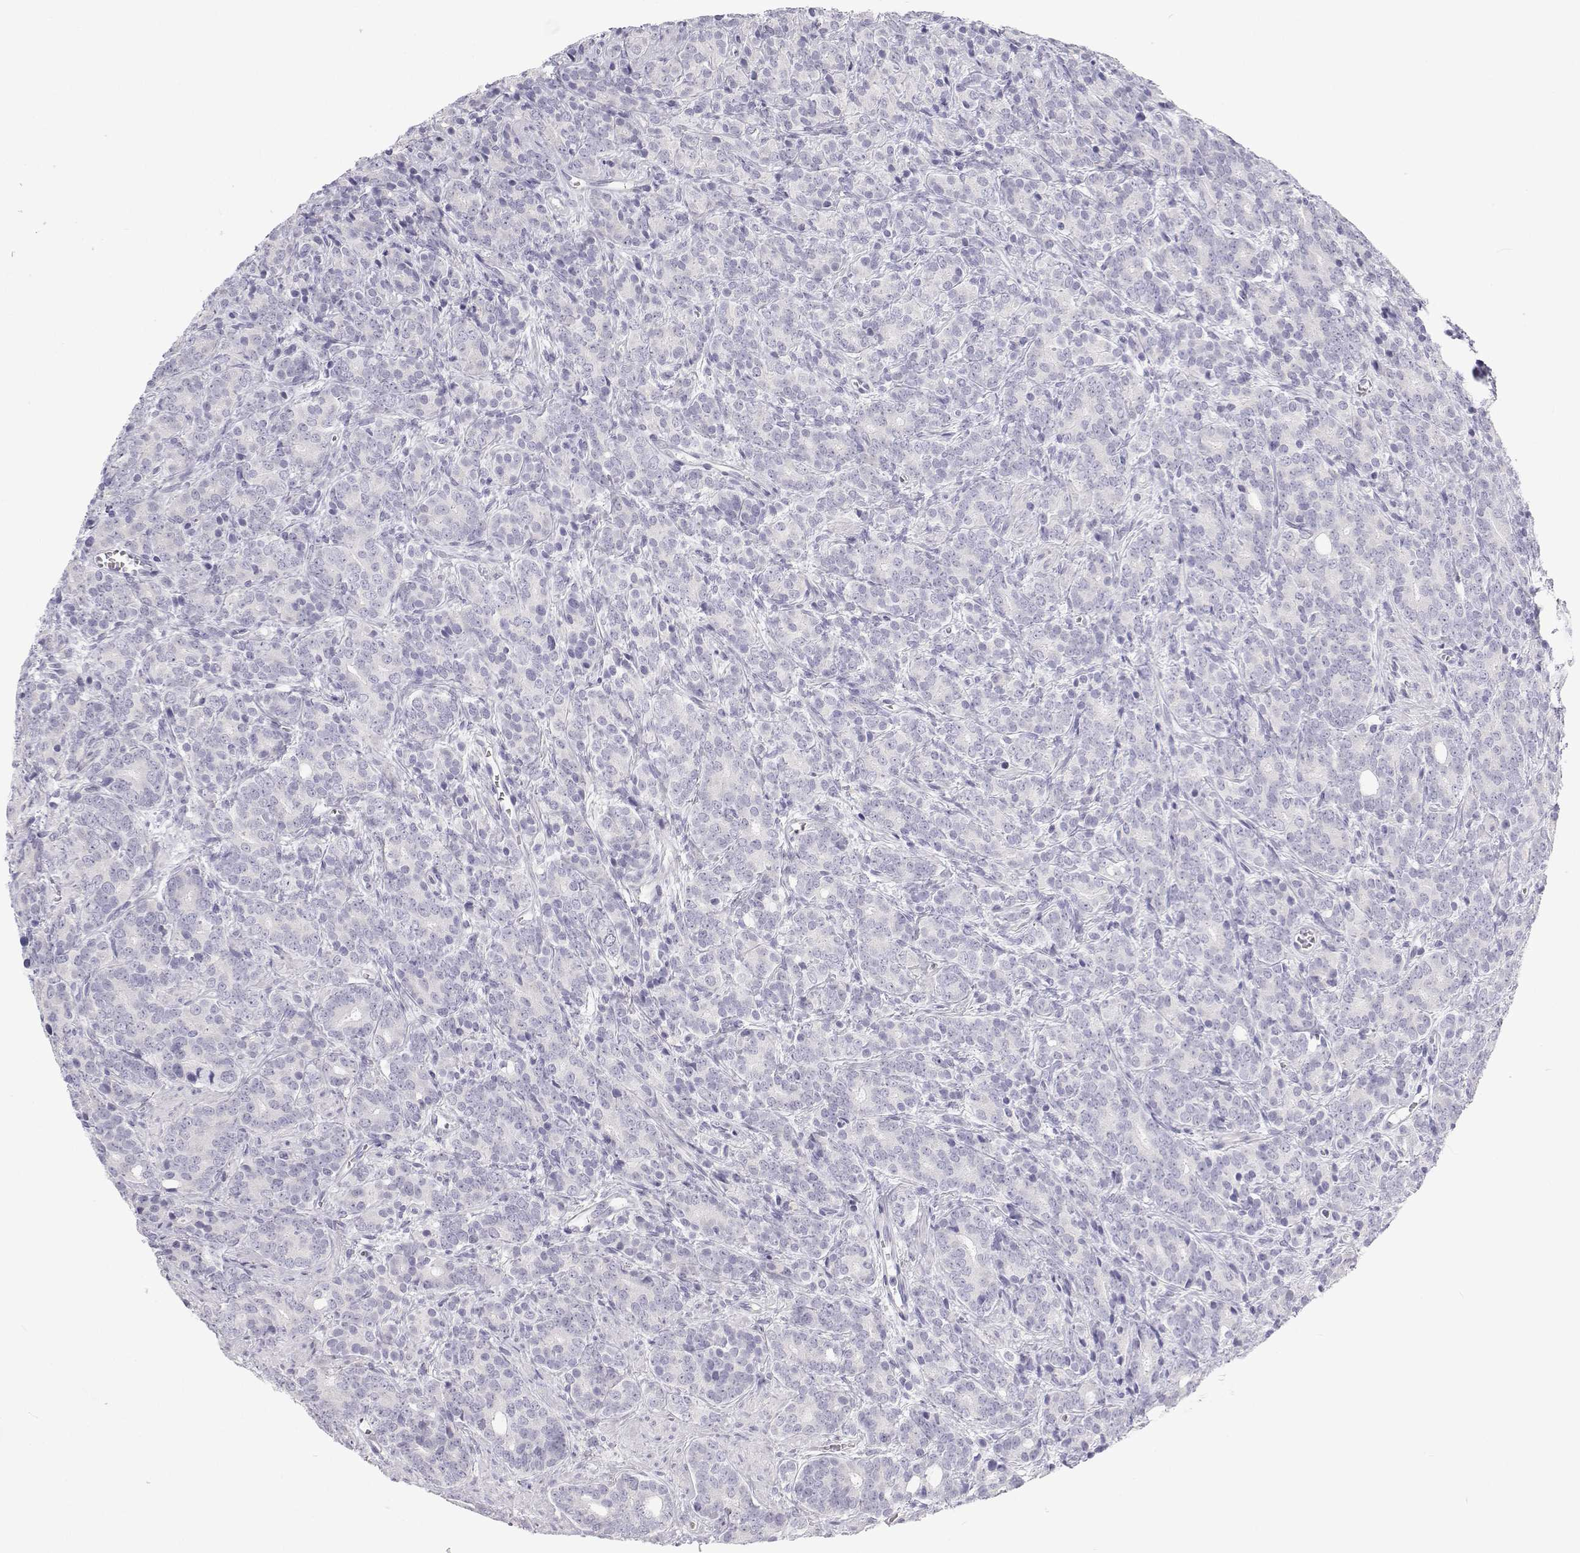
{"staining": {"intensity": "negative", "quantity": "none", "location": "none"}, "tissue": "prostate cancer", "cell_type": "Tumor cells", "image_type": "cancer", "snomed": [{"axis": "morphology", "description": "Adenocarcinoma, High grade"}, {"axis": "topography", "description": "Prostate"}], "caption": "An image of human high-grade adenocarcinoma (prostate) is negative for staining in tumor cells.", "gene": "TTN", "patient": {"sex": "male", "age": 84}}